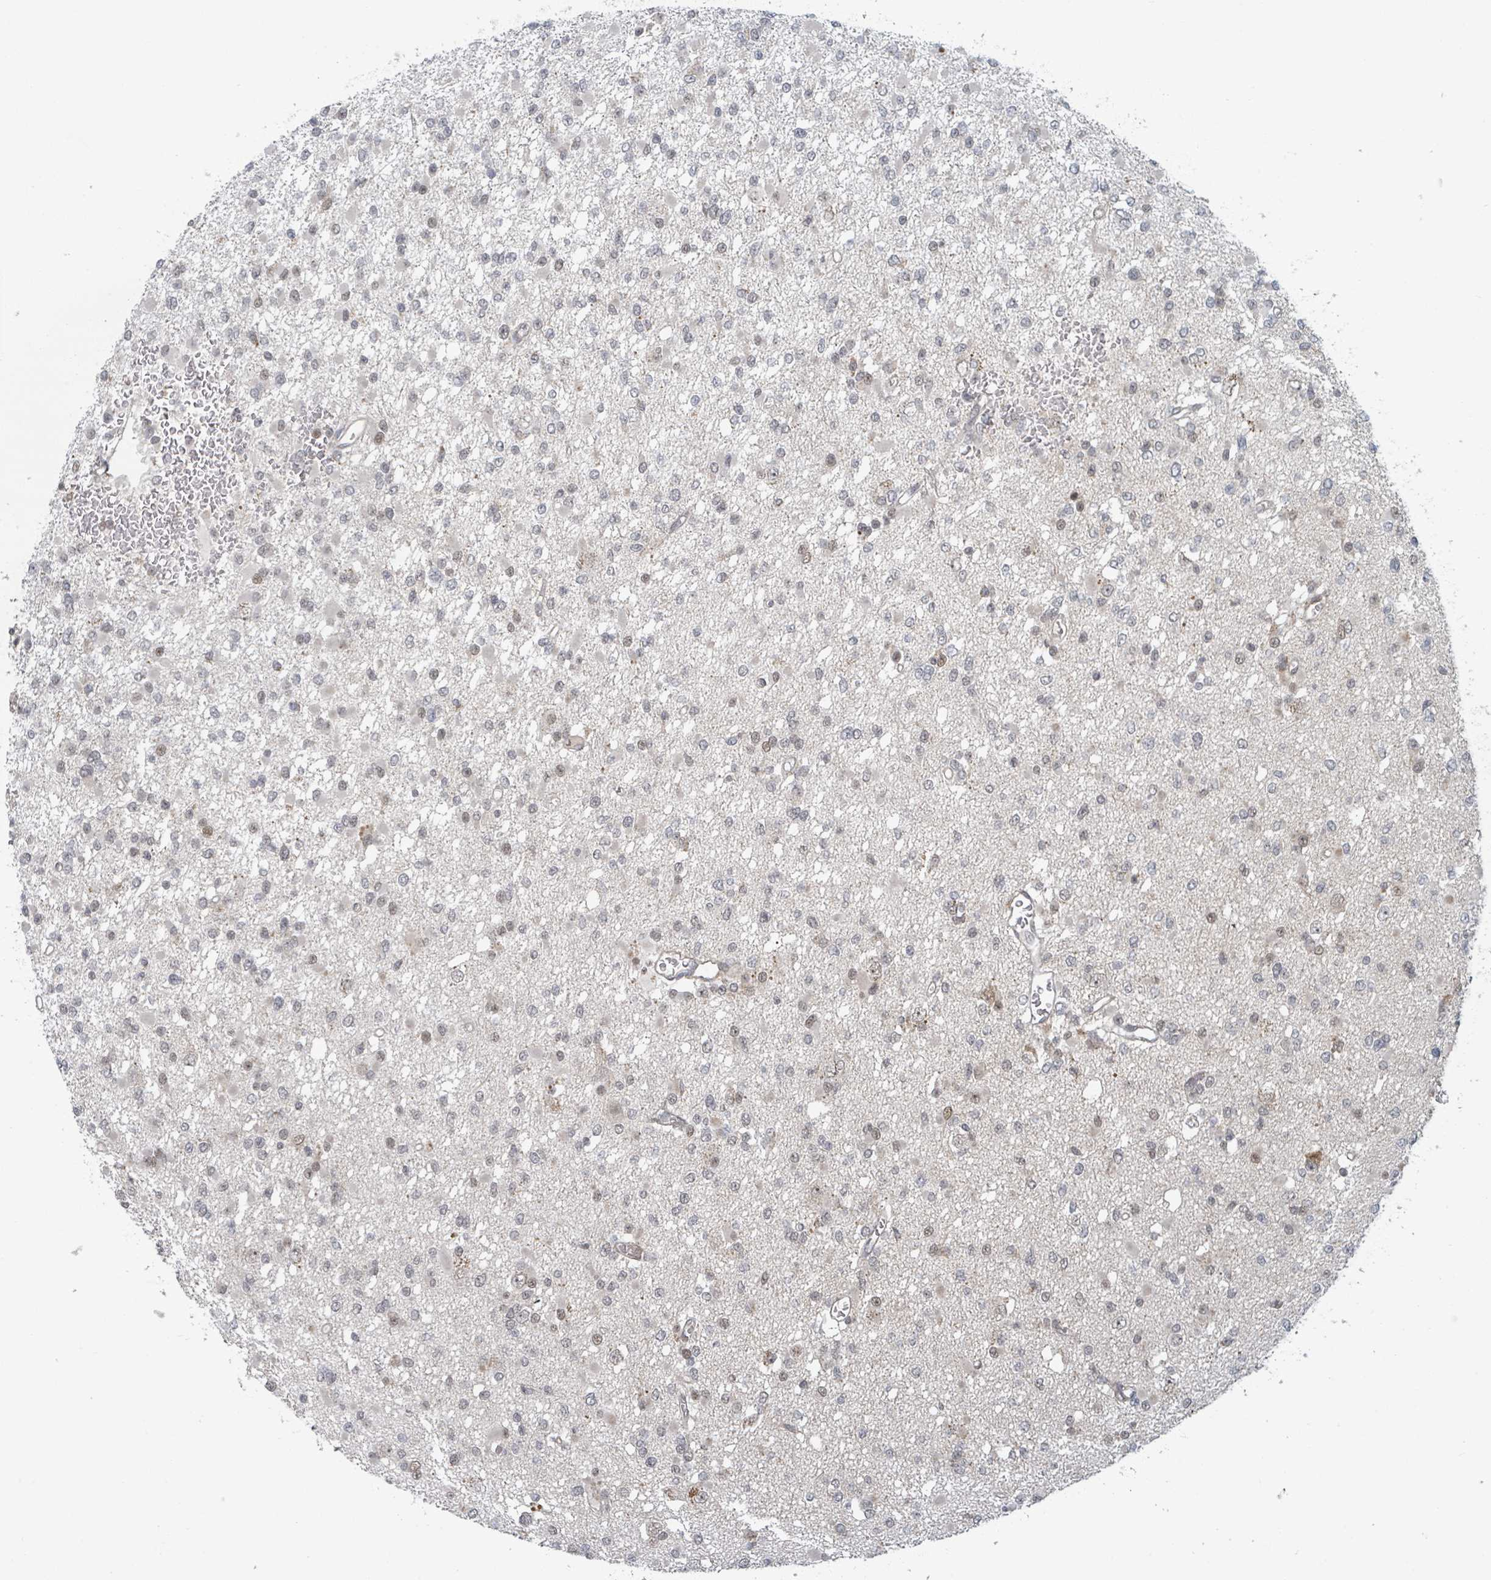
{"staining": {"intensity": "weak", "quantity": "25%-75%", "location": "nuclear"}, "tissue": "glioma", "cell_type": "Tumor cells", "image_type": "cancer", "snomed": [{"axis": "morphology", "description": "Glioma, malignant, Low grade"}, {"axis": "topography", "description": "Brain"}], "caption": "Immunohistochemistry (IHC) staining of glioma, which demonstrates low levels of weak nuclear staining in approximately 25%-75% of tumor cells indicating weak nuclear protein positivity. The staining was performed using DAB (3,3'-diaminobenzidine) (brown) for protein detection and nuclei were counterstained in hematoxylin (blue).", "gene": "GTF3C1", "patient": {"sex": "female", "age": 22}}